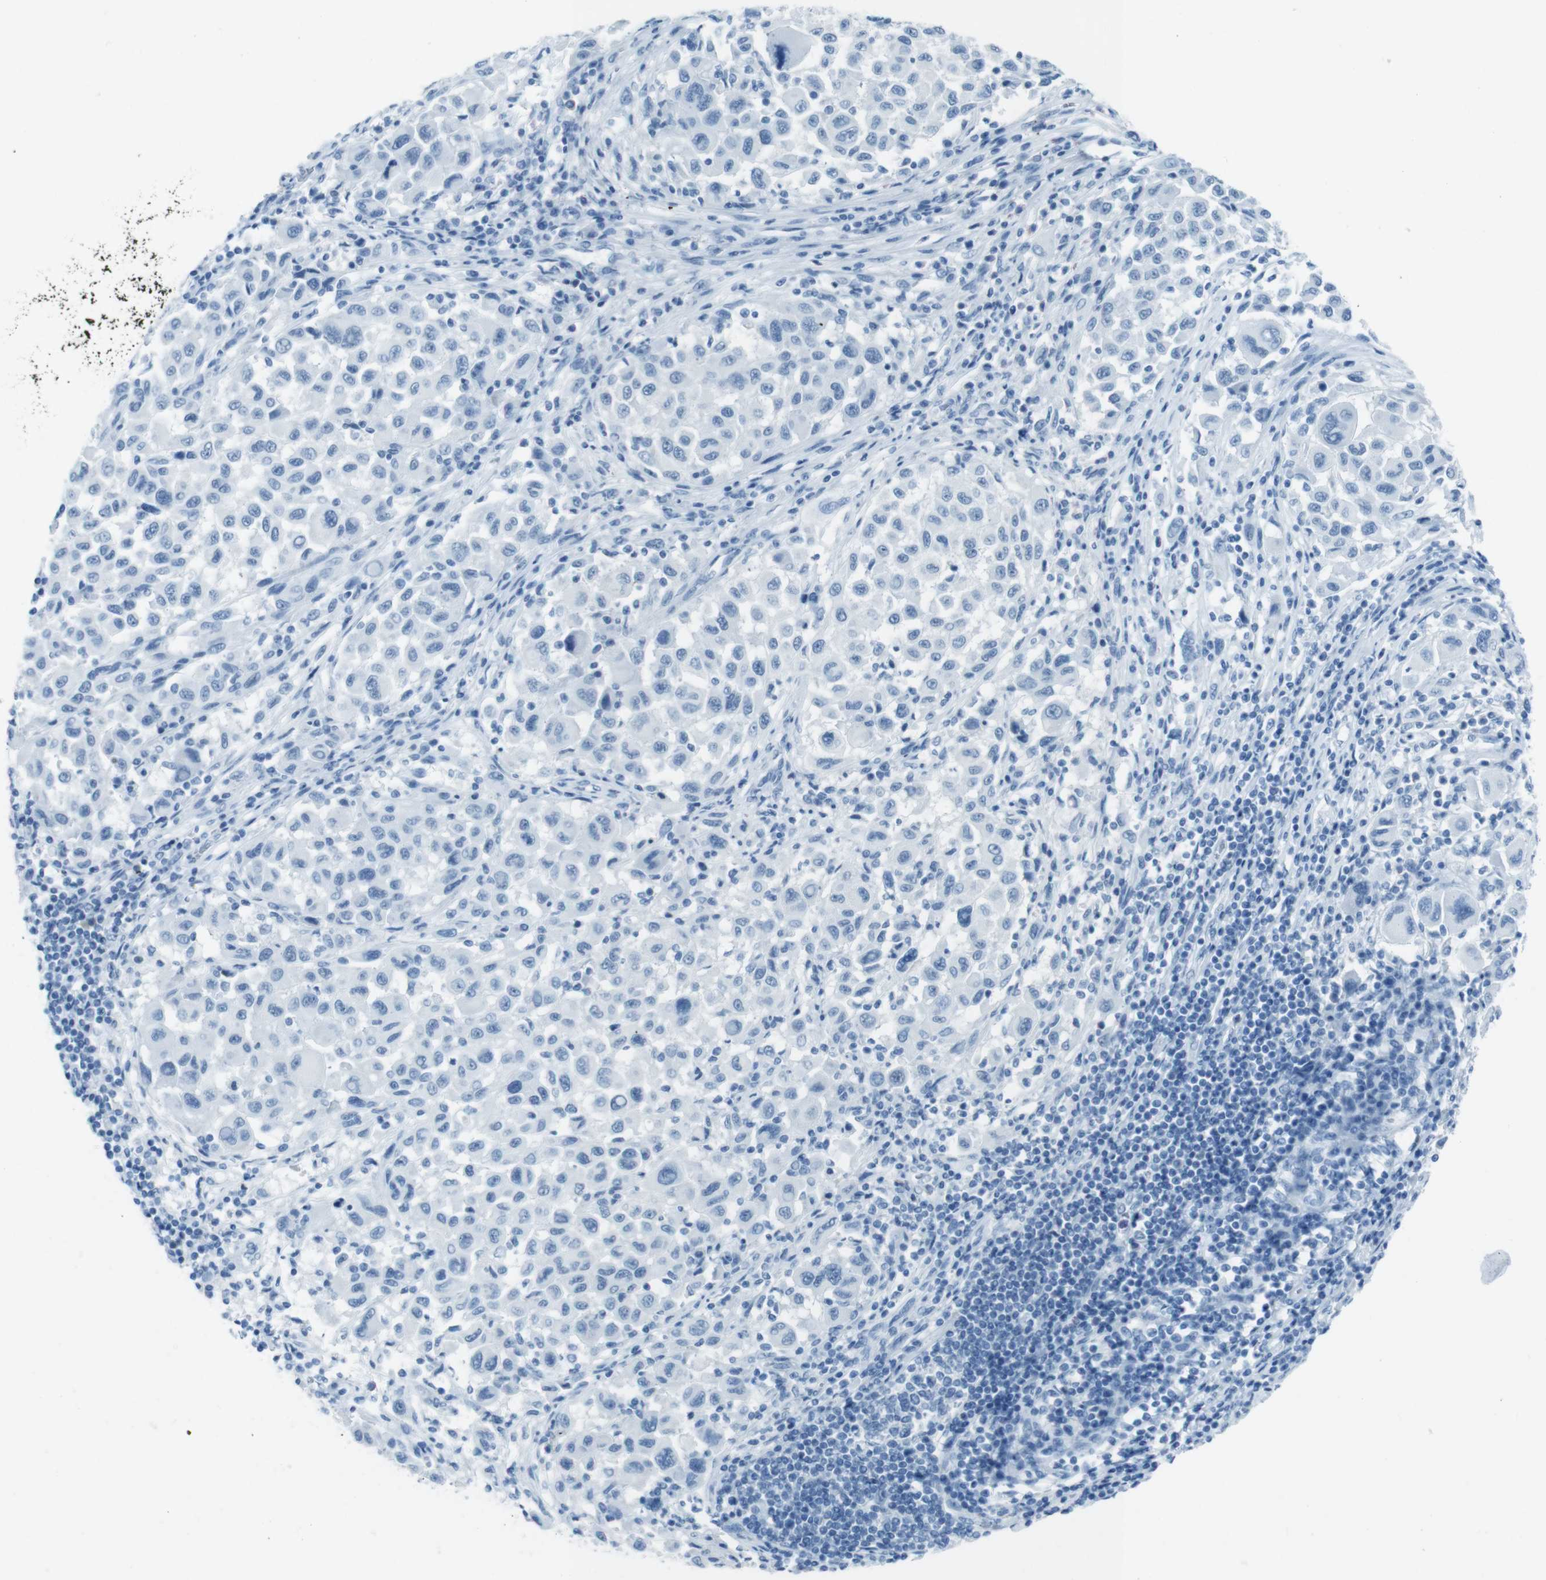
{"staining": {"intensity": "negative", "quantity": "none", "location": "none"}, "tissue": "melanoma", "cell_type": "Tumor cells", "image_type": "cancer", "snomed": [{"axis": "morphology", "description": "Malignant melanoma, Metastatic site"}, {"axis": "topography", "description": "Lymph node"}], "caption": "DAB immunohistochemical staining of human malignant melanoma (metastatic site) exhibits no significant expression in tumor cells.", "gene": "TMEM207", "patient": {"sex": "male", "age": 61}}